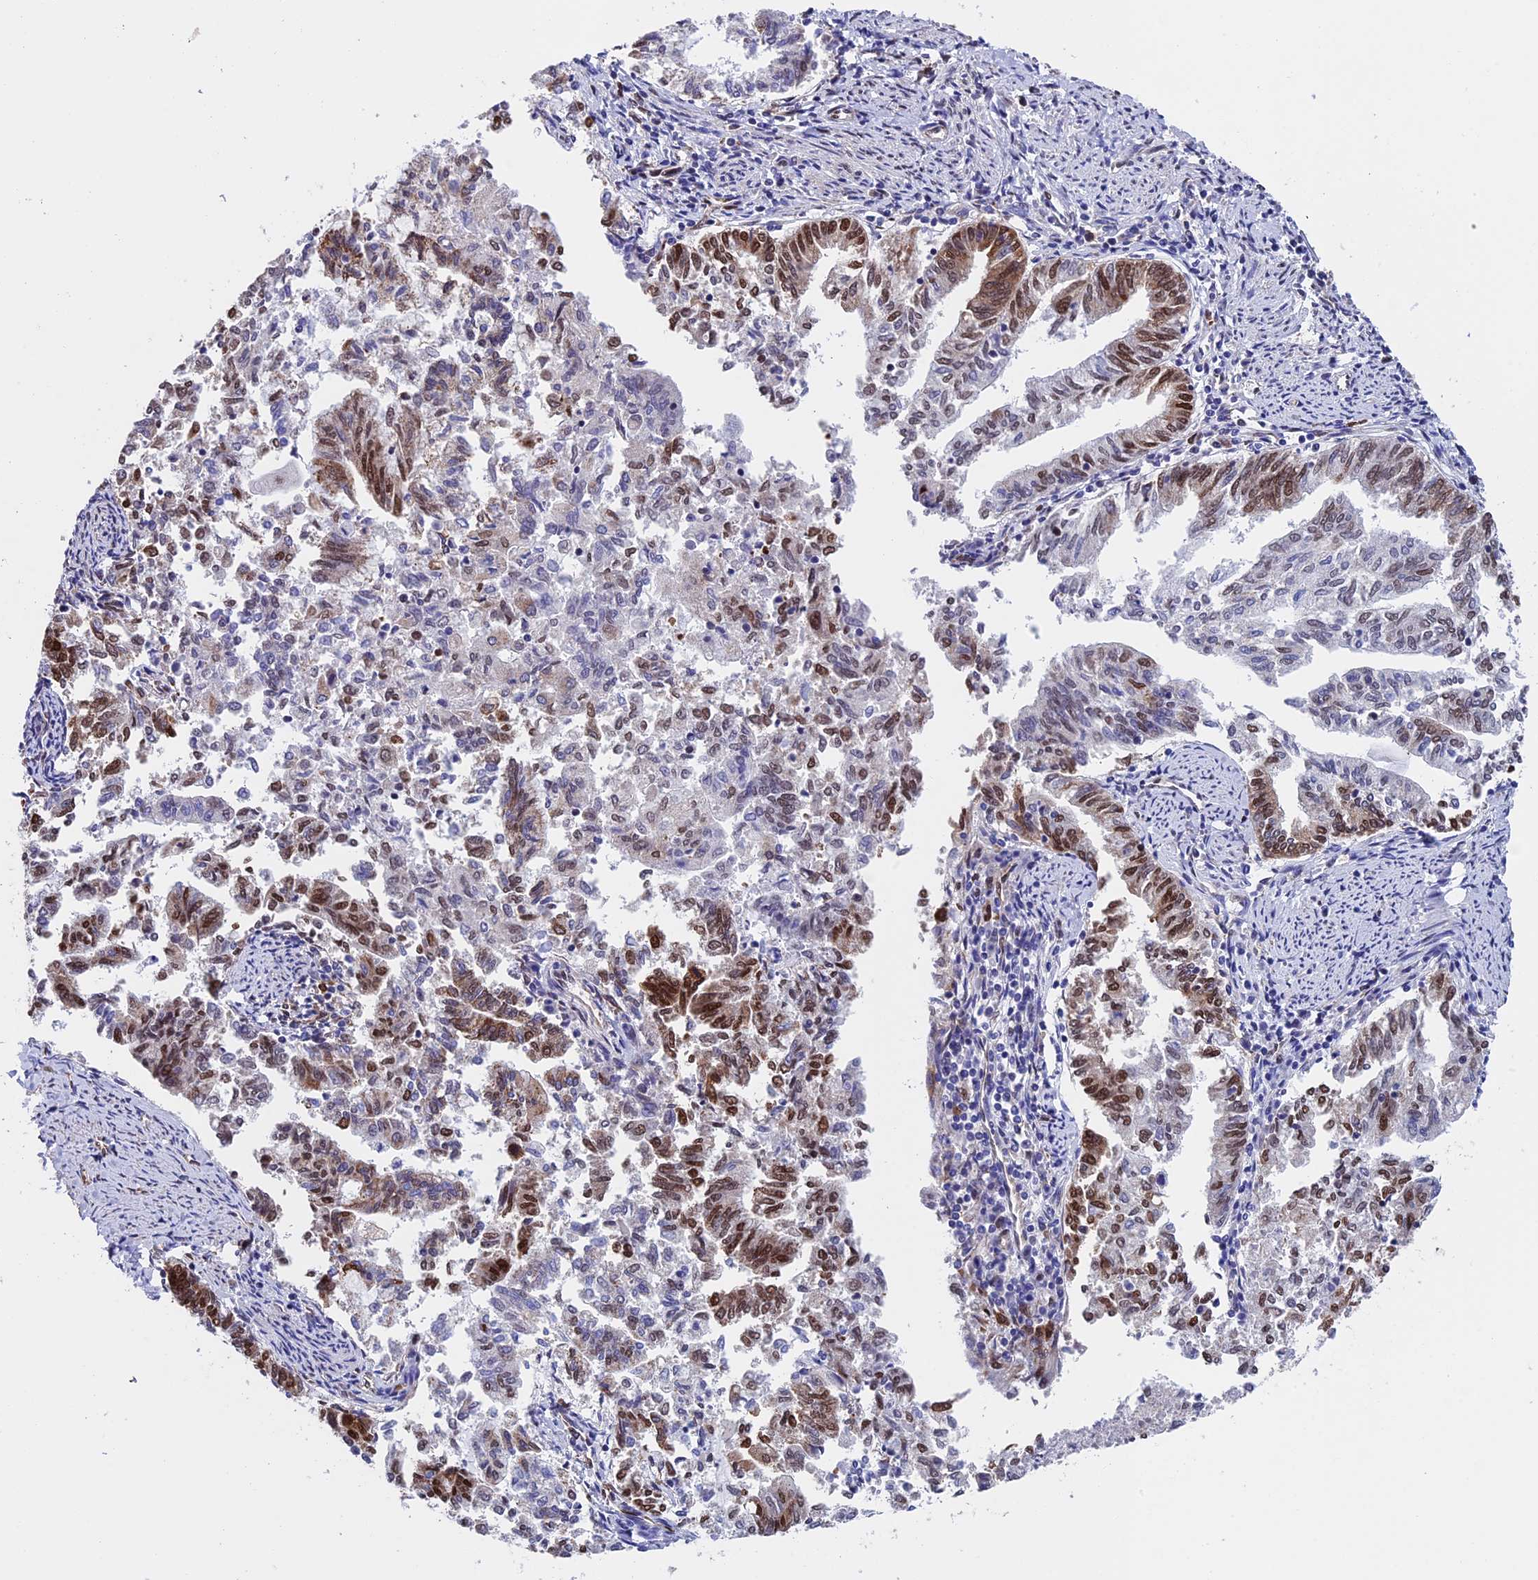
{"staining": {"intensity": "moderate", "quantity": "25%-75%", "location": "nuclear"}, "tissue": "endometrial cancer", "cell_type": "Tumor cells", "image_type": "cancer", "snomed": [{"axis": "morphology", "description": "Adenocarcinoma, NOS"}, {"axis": "topography", "description": "Endometrium"}], "caption": "About 25%-75% of tumor cells in endometrial cancer (adenocarcinoma) display moderate nuclear protein expression as visualized by brown immunohistochemical staining.", "gene": "SLC9A5", "patient": {"sex": "female", "age": 79}}